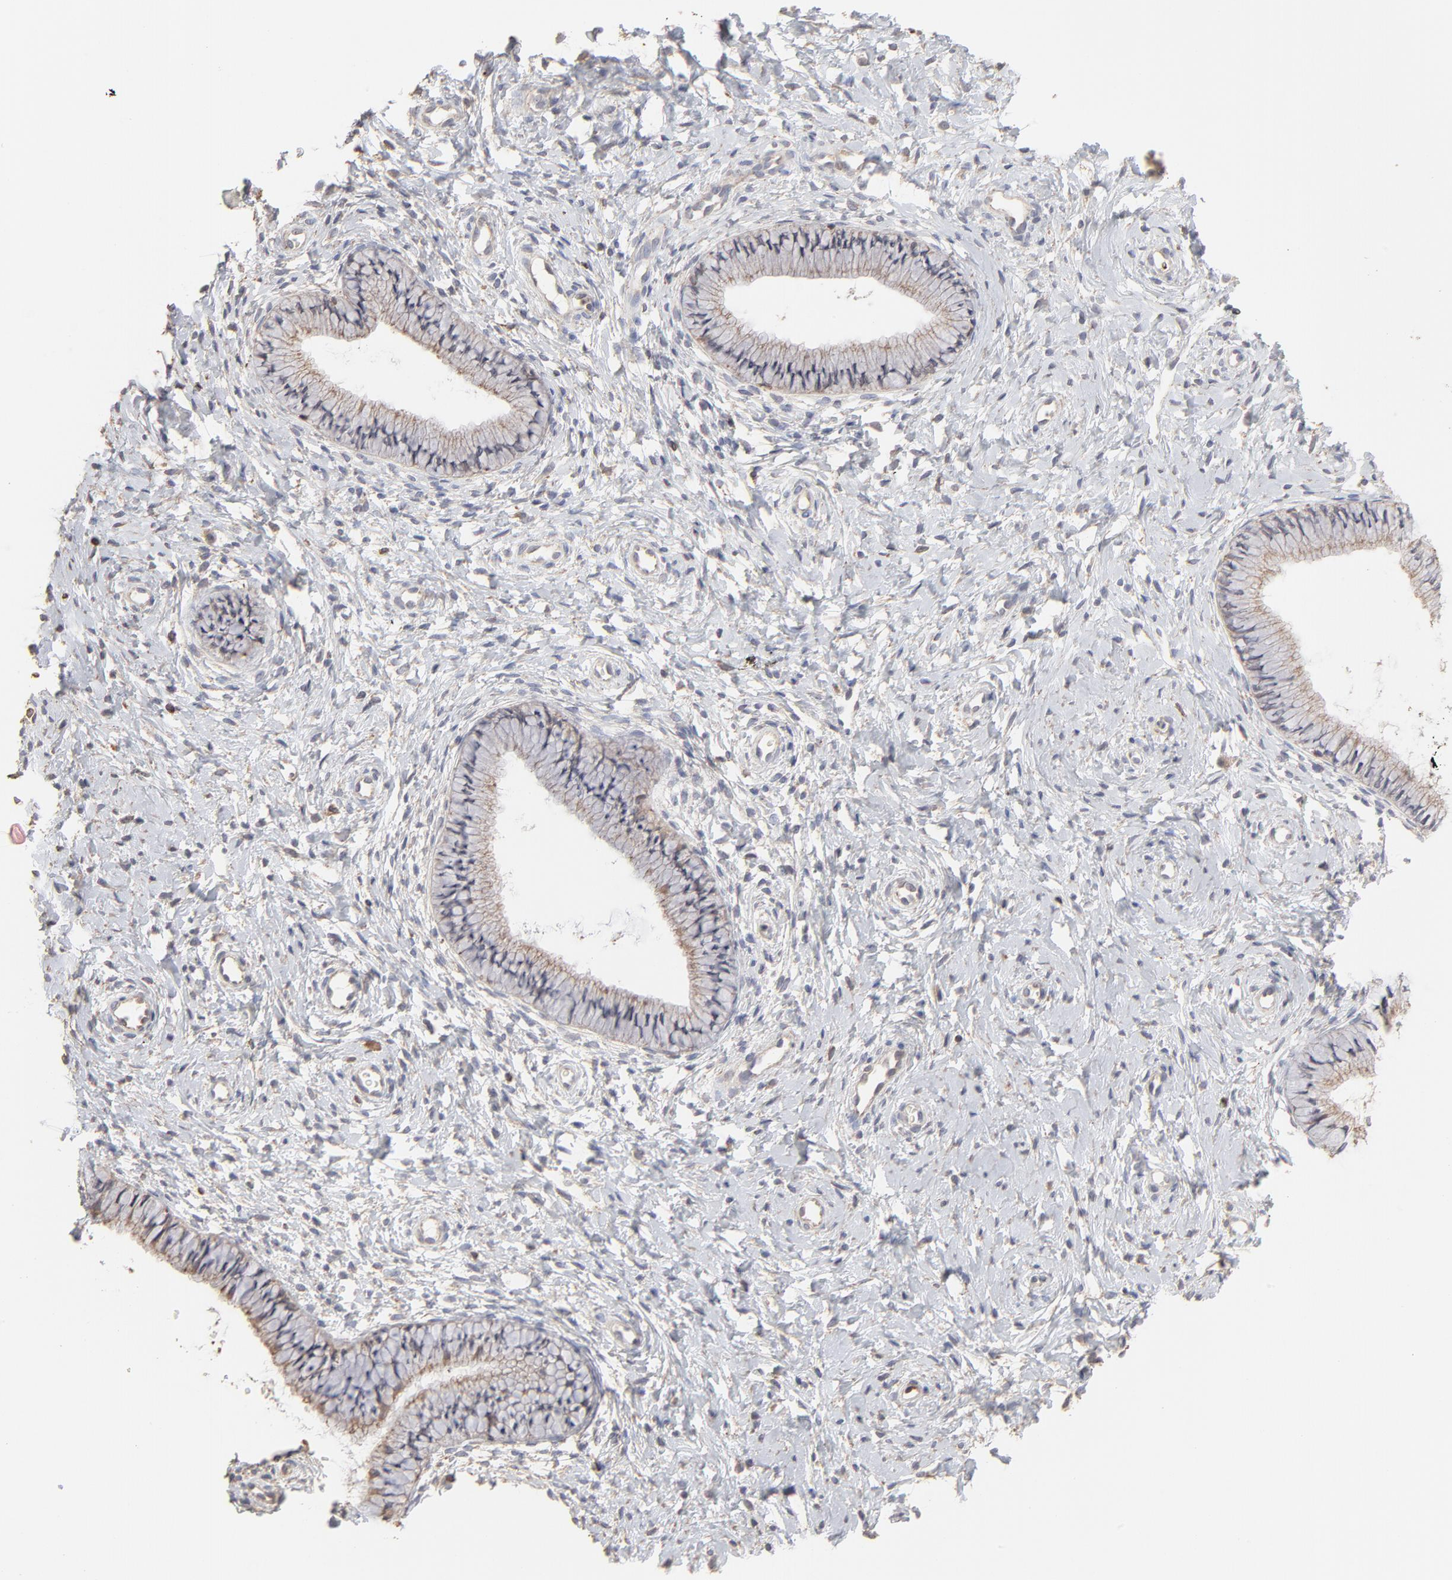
{"staining": {"intensity": "moderate", "quantity": "25%-75%", "location": "cytoplasmic/membranous"}, "tissue": "cervix", "cell_type": "Glandular cells", "image_type": "normal", "snomed": [{"axis": "morphology", "description": "Normal tissue, NOS"}, {"axis": "topography", "description": "Cervix"}], "caption": "A histopathology image of cervix stained for a protein displays moderate cytoplasmic/membranous brown staining in glandular cells. The protein is stained brown, and the nuclei are stained in blue (DAB (3,3'-diaminobenzidine) IHC with brightfield microscopy, high magnification).", "gene": "RNF213", "patient": {"sex": "female", "age": 46}}